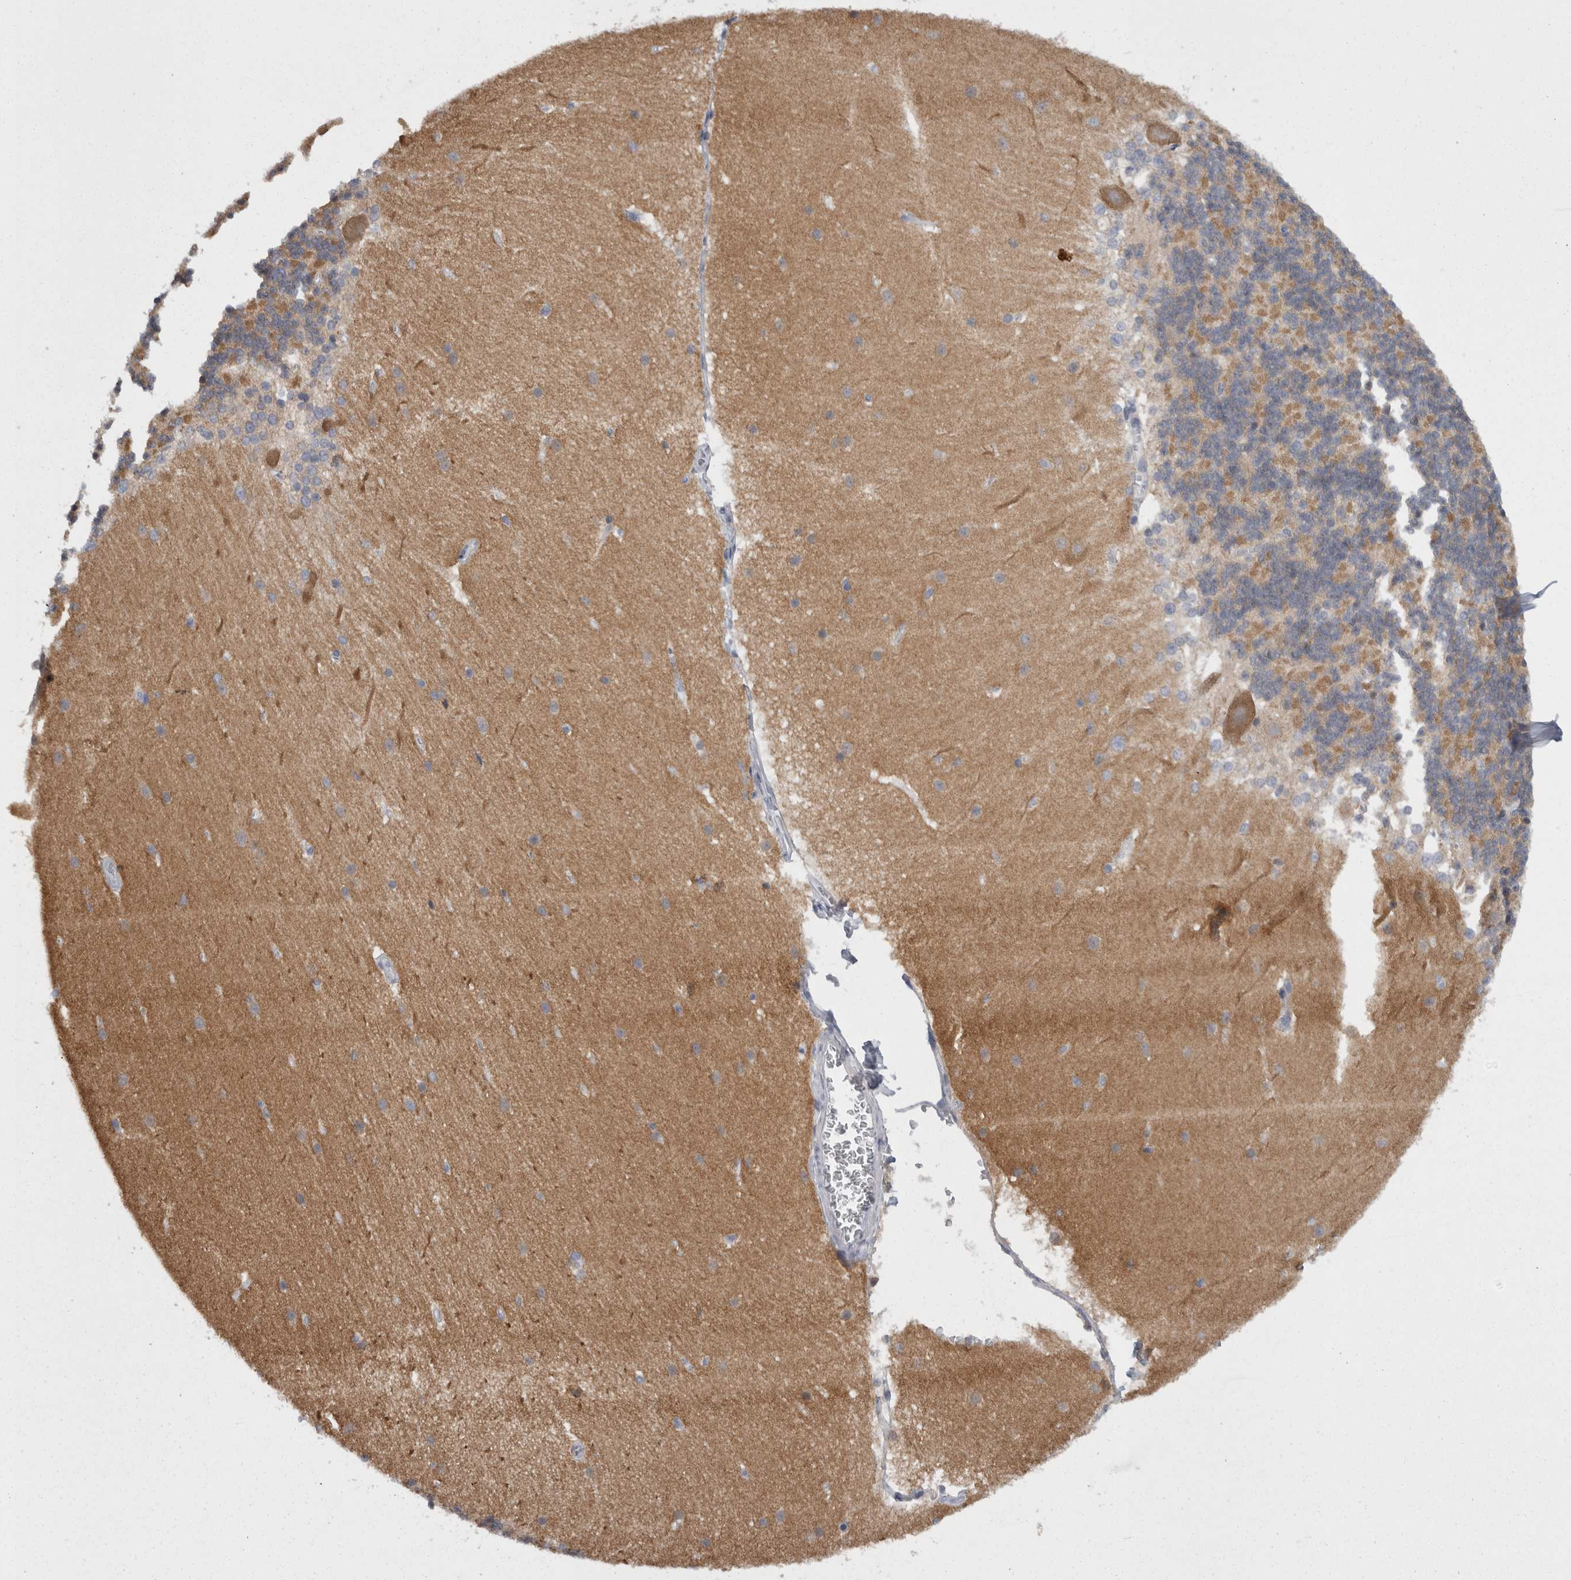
{"staining": {"intensity": "negative", "quantity": "none", "location": "none"}, "tissue": "cerebellum", "cell_type": "Cells in granular layer", "image_type": "normal", "snomed": [{"axis": "morphology", "description": "Normal tissue, NOS"}, {"axis": "topography", "description": "Cerebellum"}], "caption": "Immunohistochemistry photomicrograph of normal cerebellum: cerebellum stained with DAB (3,3'-diaminobenzidine) displays no significant protein expression in cells in granular layer.", "gene": "CAMK2D", "patient": {"sex": "female", "age": 19}}